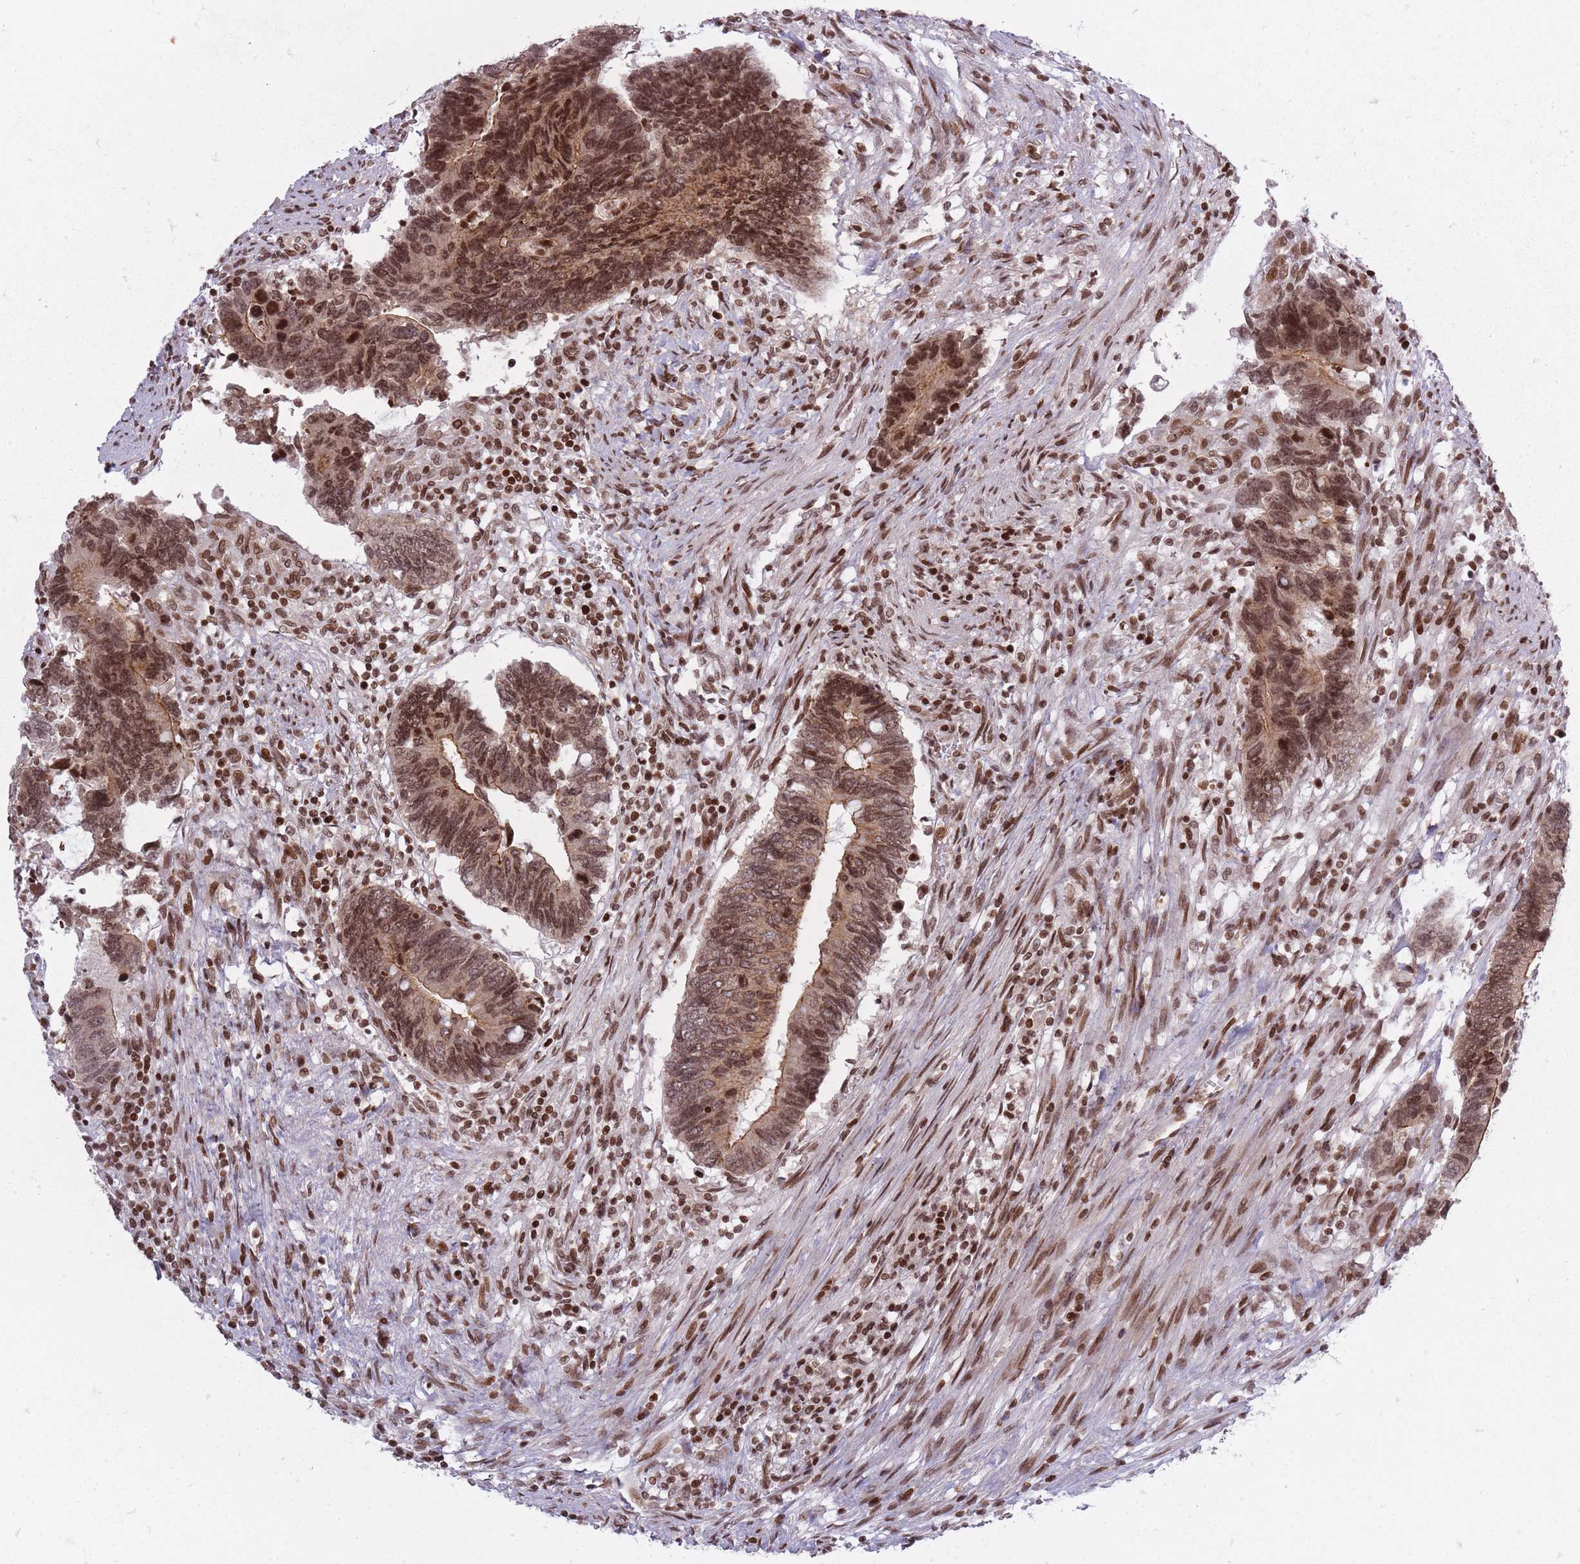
{"staining": {"intensity": "moderate", "quantity": ">75%", "location": "cytoplasmic/membranous,nuclear"}, "tissue": "colorectal cancer", "cell_type": "Tumor cells", "image_type": "cancer", "snomed": [{"axis": "morphology", "description": "Adenocarcinoma, NOS"}, {"axis": "topography", "description": "Colon"}], "caption": "DAB (3,3'-diaminobenzidine) immunohistochemical staining of colorectal cancer (adenocarcinoma) demonstrates moderate cytoplasmic/membranous and nuclear protein staining in about >75% of tumor cells. (DAB (3,3'-diaminobenzidine) IHC with brightfield microscopy, high magnification).", "gene": "TMC6", "patient": {"sex": "male", "age": 87}}